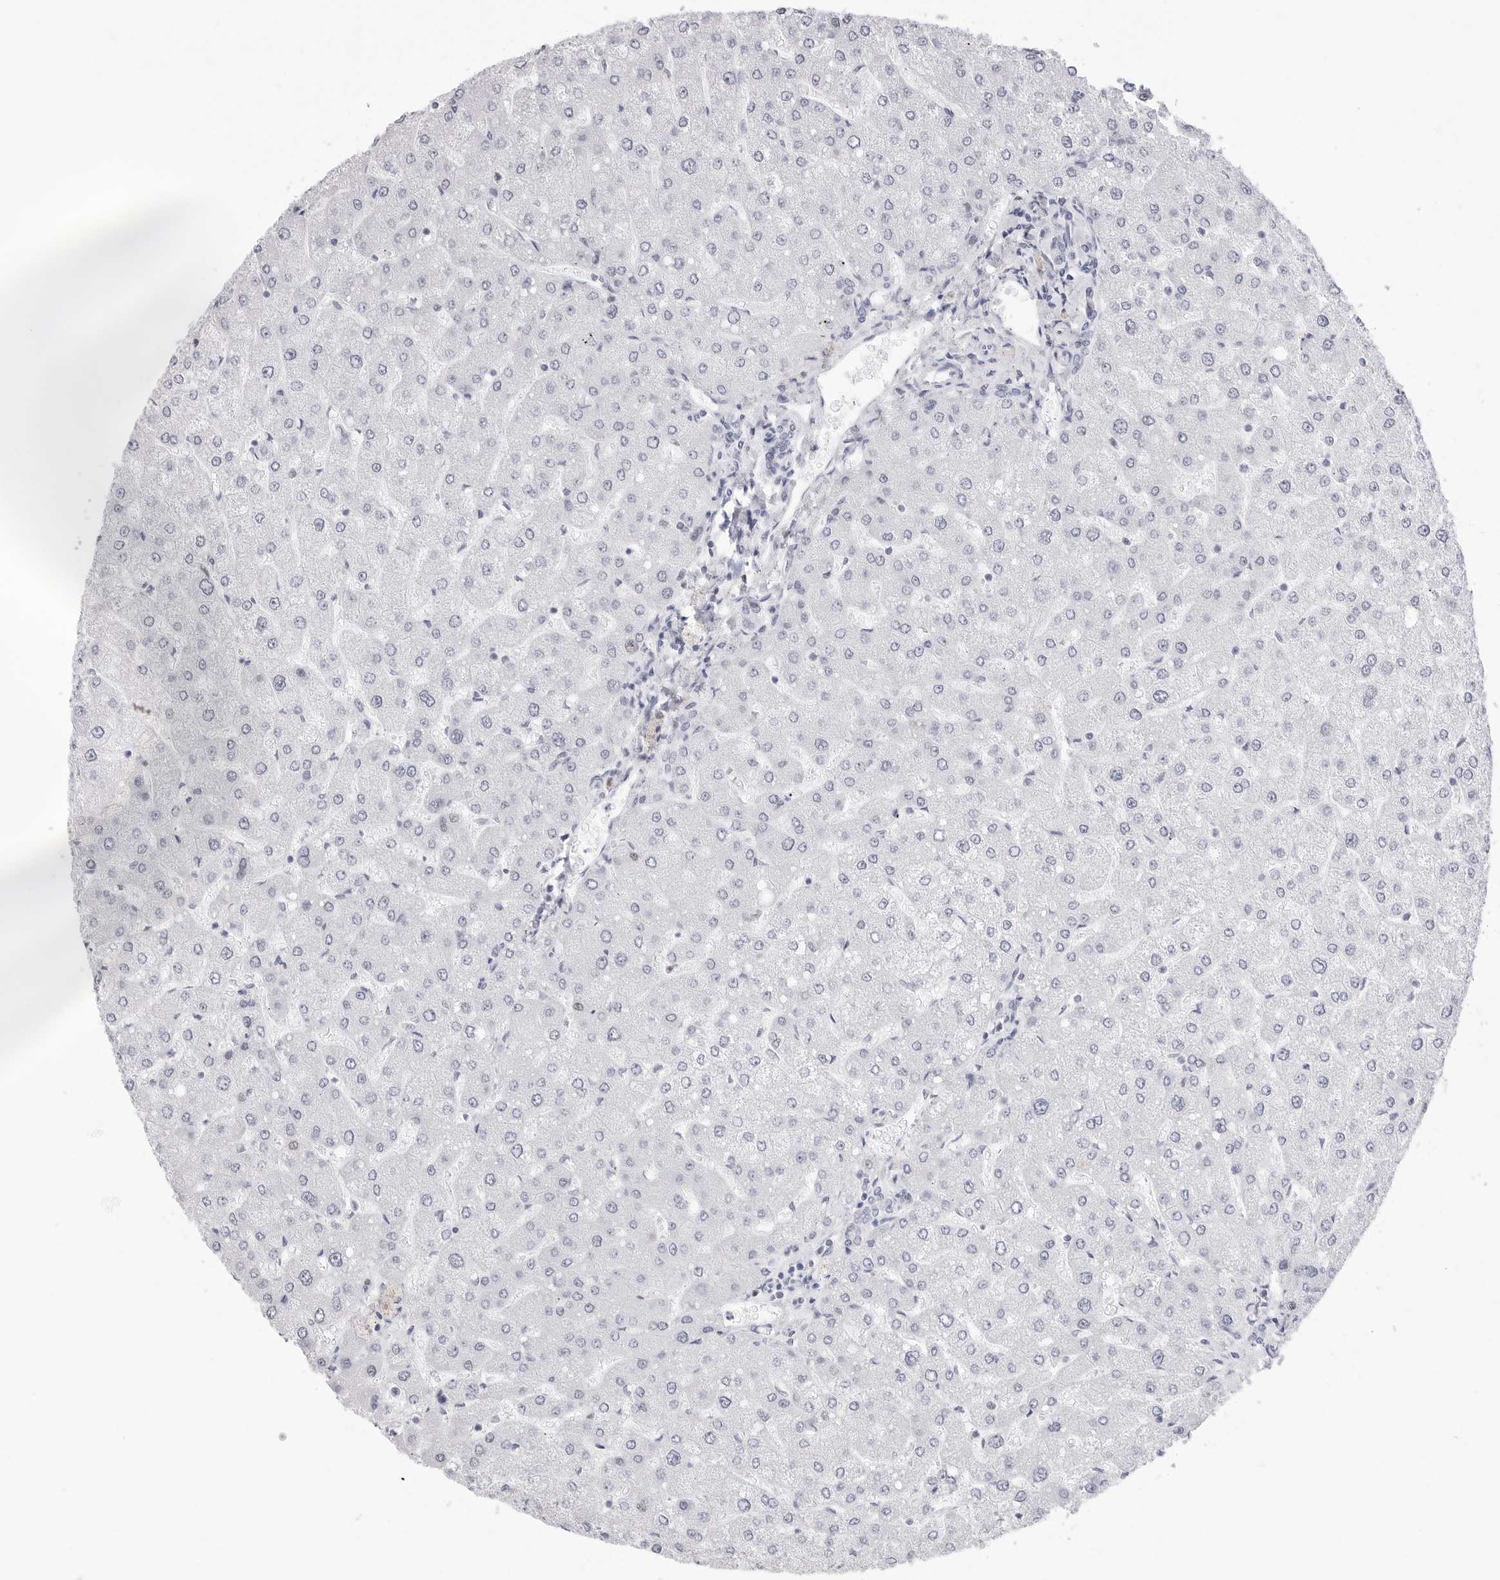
{"staining": {"intensity": "negative", "quantity": "none", "location": "none"}, "tissue": "liver", "cell_type": "Cholangiocytes", "image_type": "normal", "snomed": [{"axis": "morphology", "description": "Normal tissue, NOS"}, {"axis": "topography", "description": "Liver"}], "caption": "The photomicrograph demonstrates no significant staining in cholangiocytes of liver. The staining is performed using DAB (3,3'-diaminobenzidine) brown chromogen with nuclei counter-stained in using hematoxylin.", "gene": "NASP", "patient": {"sex": "male", "age": 55}}